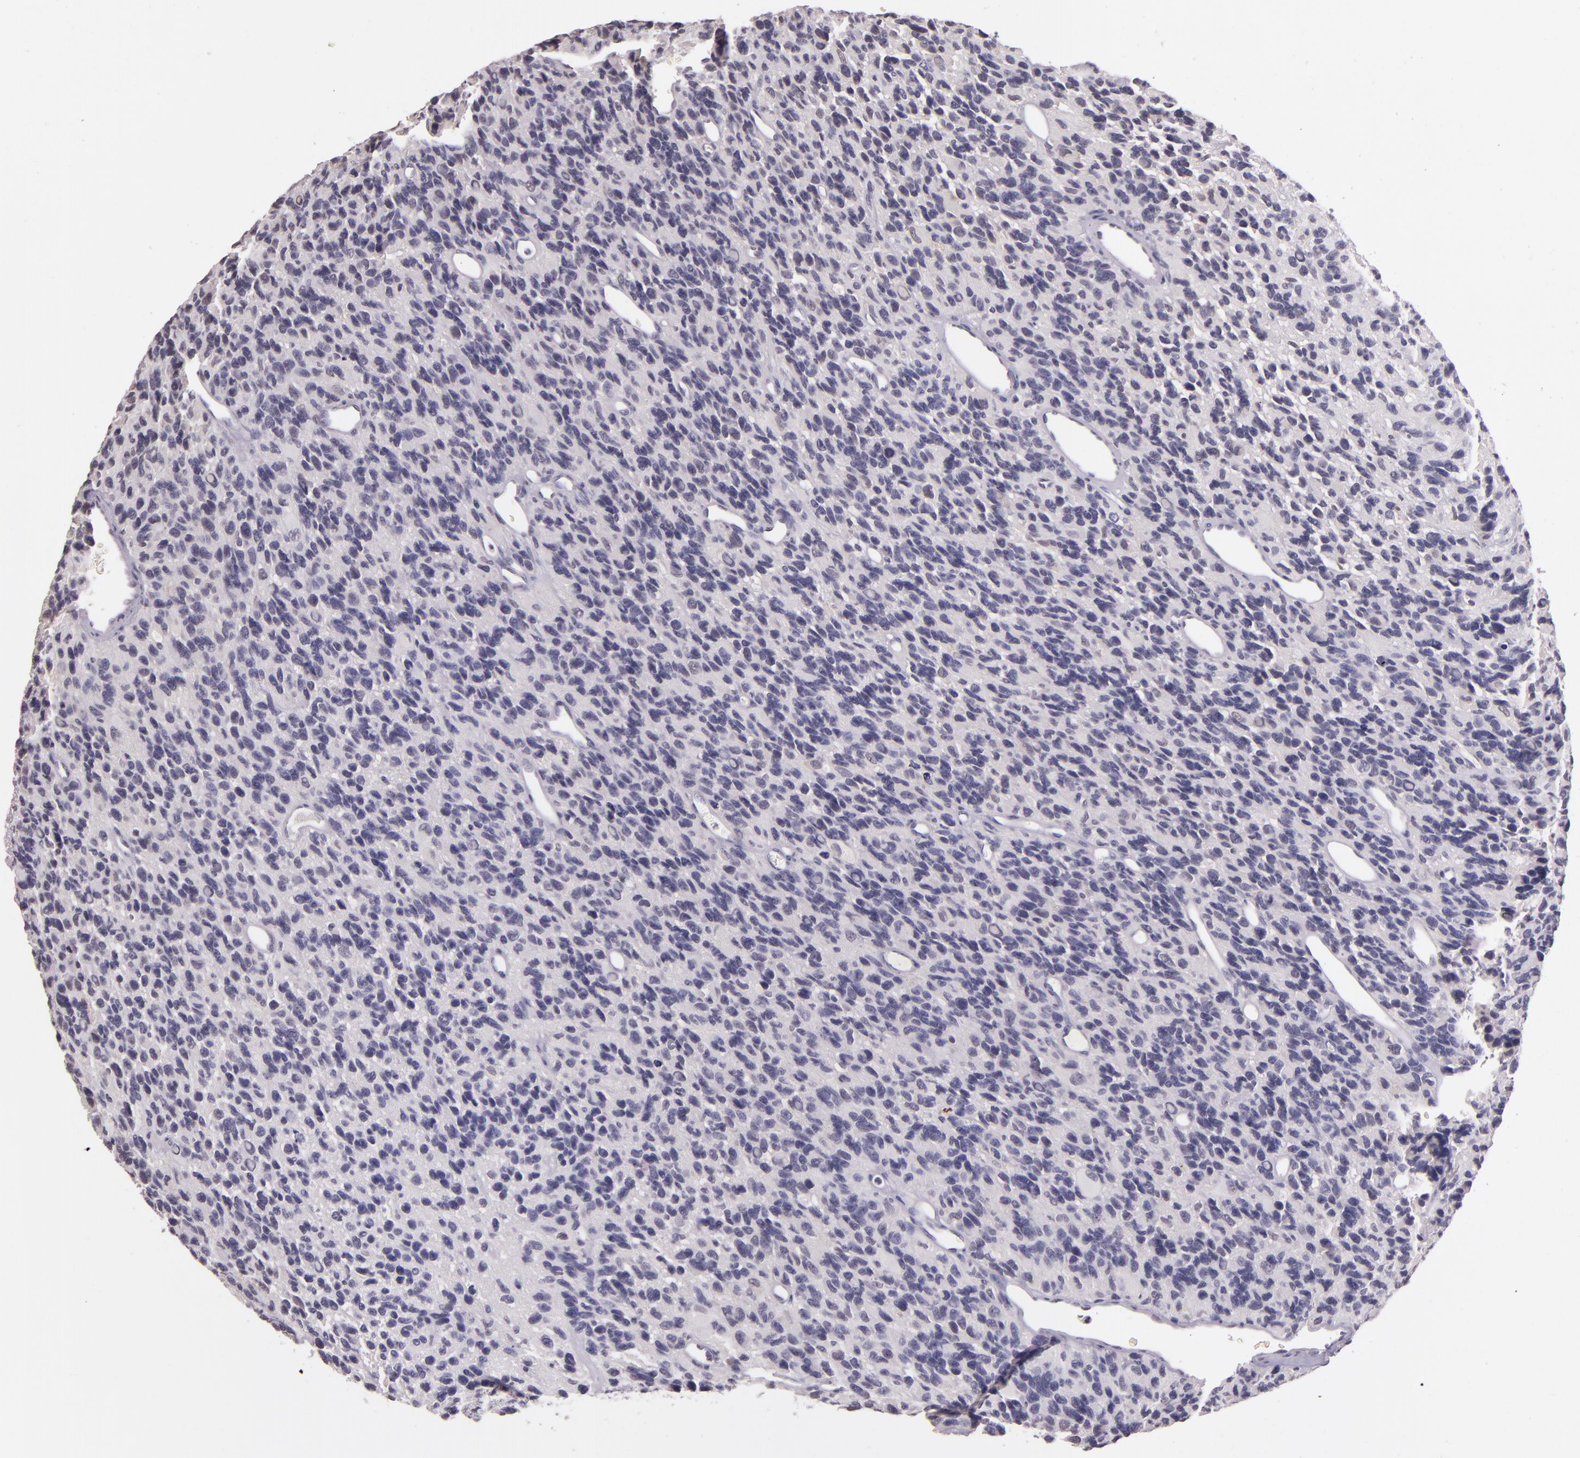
{"staining": {"intensity": "negative", "quantity": "none", "location": "none"}, "tissue": "glioma", "cell_type": "Tumor cells", "image_type": "cancer", "snomed": [{"axis": "morphology", "description": "Glioma, malignant, High grade"}, {"axis": "topography", "description": "Brain"}], "caption": "This image is of glioma stained with immunohistochemistry to label a protein in brown with the nuclei are counter-stained blue. There is no positivity in tumor cells.", "gene": "HSPA8", "patient": {"sex": "male", "age": 77}}